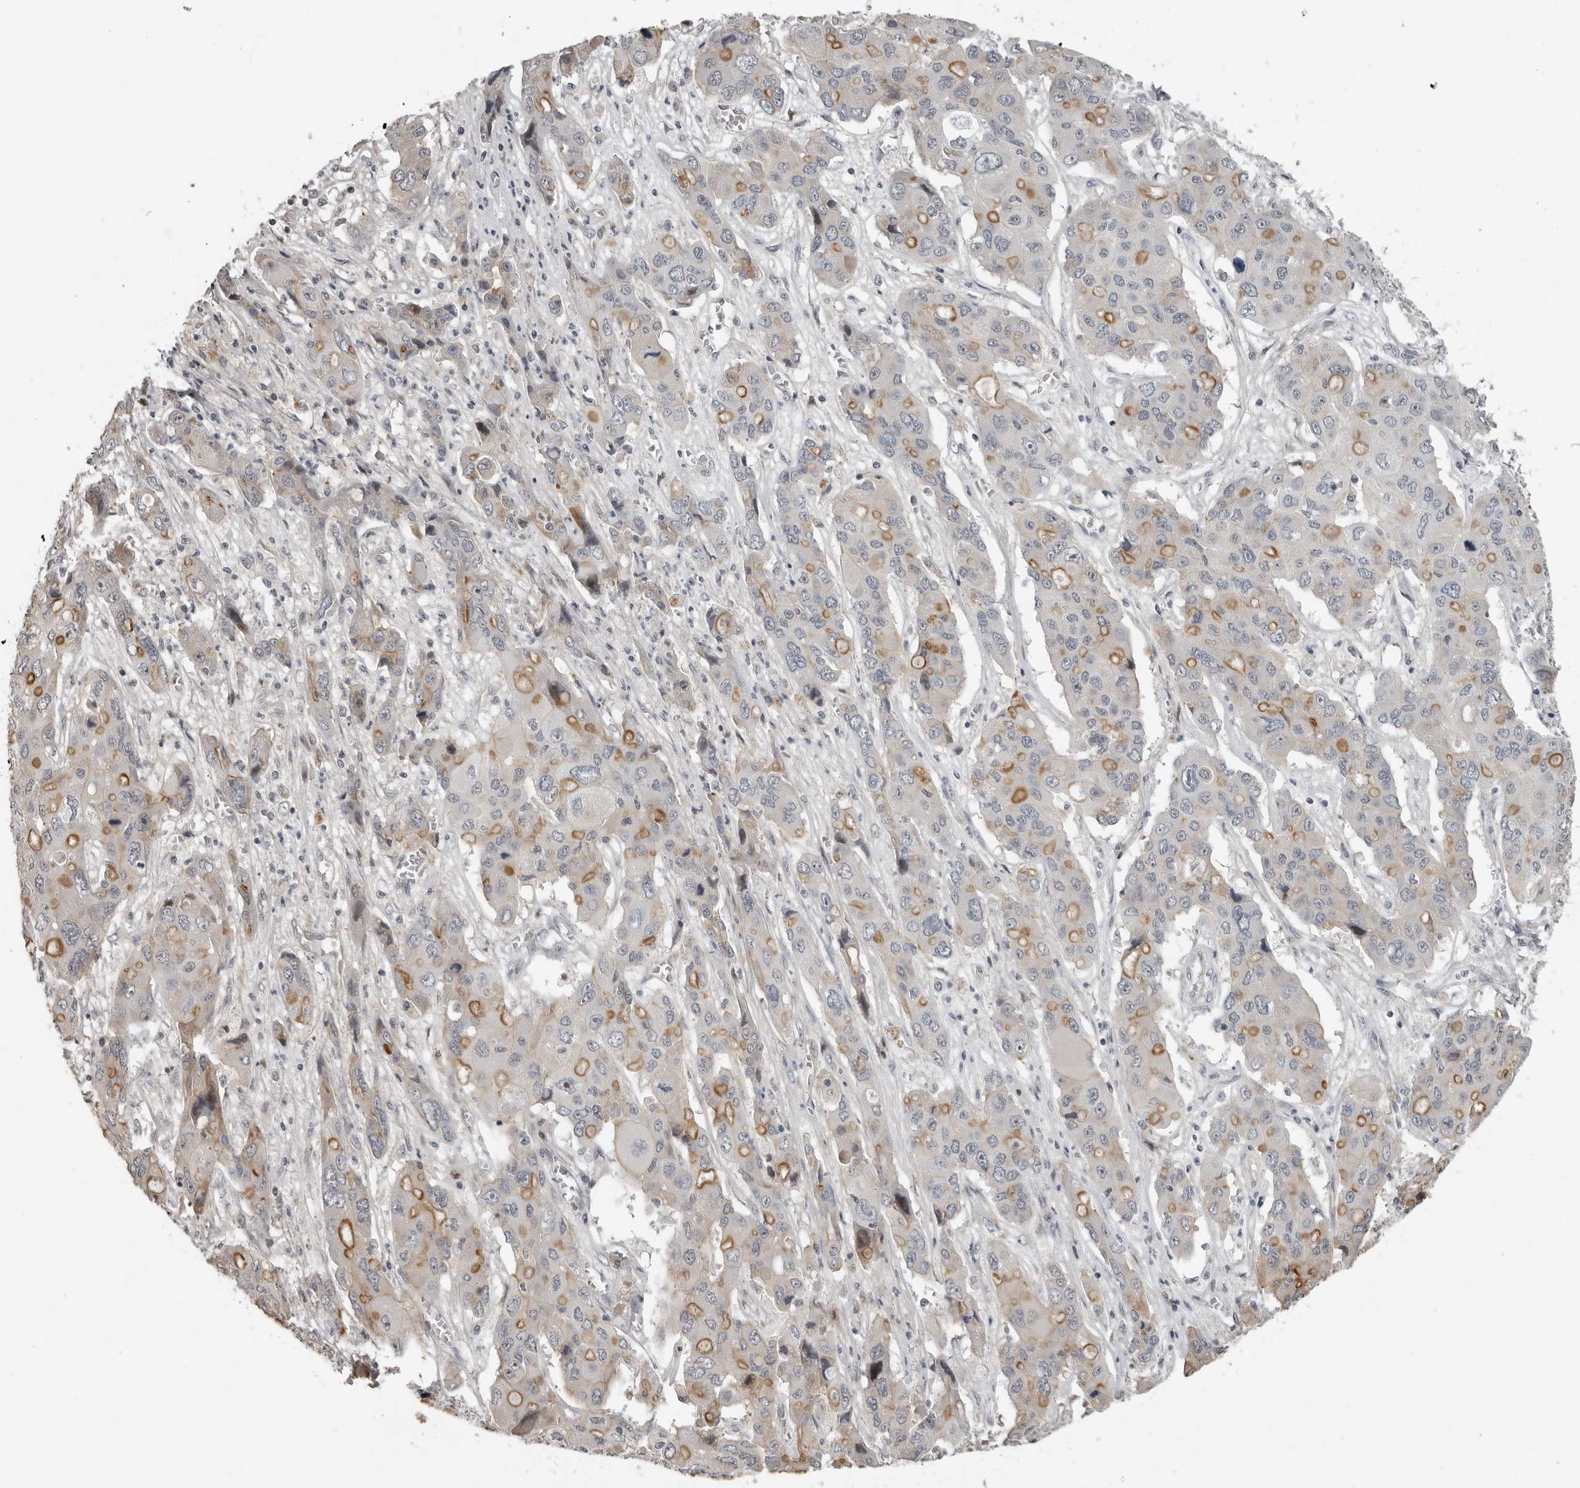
{"staining": {"intensity": "moderate", "quantity": "25%-75%", "location": "cytoplasmic/membranous"}, "tissue": "liver cancer", "cell_type": "Tumor cells", "image_type": "cancer", "snomed": [{"axis": "morphology", "description": "Cholangiocarcinoma"}, {"axis": "topography", "description": "Liver"}], "caption": "This micrograph demonstrates liver cholangiocarcinoma stained with IHC to label a protein in brown. The cytoplasmic/membranous of tumor cells show moderate positivity for the protein. Nuclei are counter-stained blue.", "gene": "PRRX2", "patient": {"sex": "male", "age": 67}}